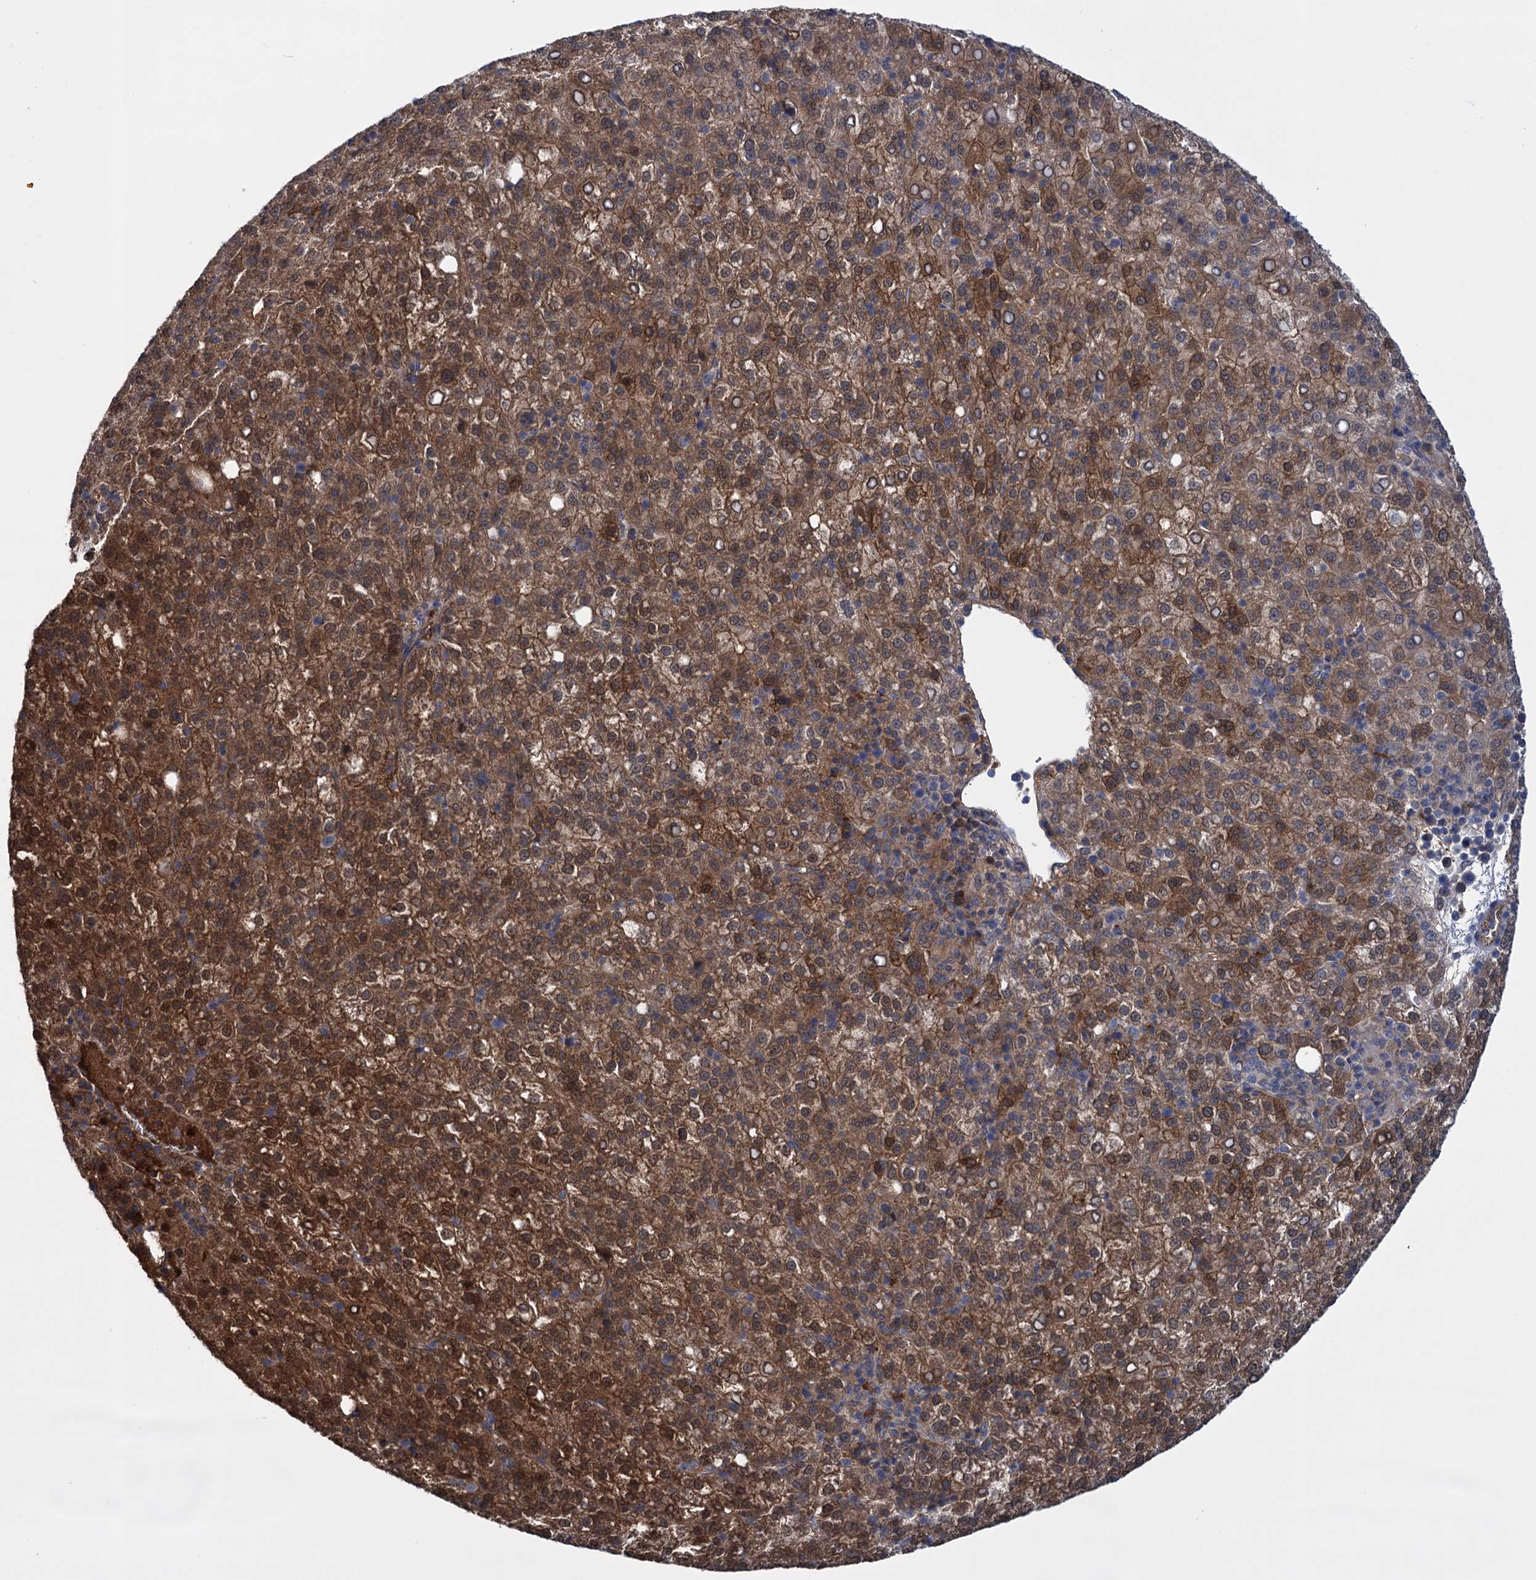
{"staining": {"intensity": "strong", "quantity": ">75%", "location": "cytoplasmic/membranous,nuclear"}, "tissue": "liver cancer", "cell_type": "Tumor cells", "image_type": "cancer", "snomed": [{"axis": "morphology", "description": "Carcinoma, Hepatocellular, NOS"}, {"axis": "topography", "description": "Liver"}], "caption": "Liver cancer stained with a protein marker exhibits strong staining in tumor cells.", "gene": "GLO1", "patient": {"sex": "female", "age": 58}}